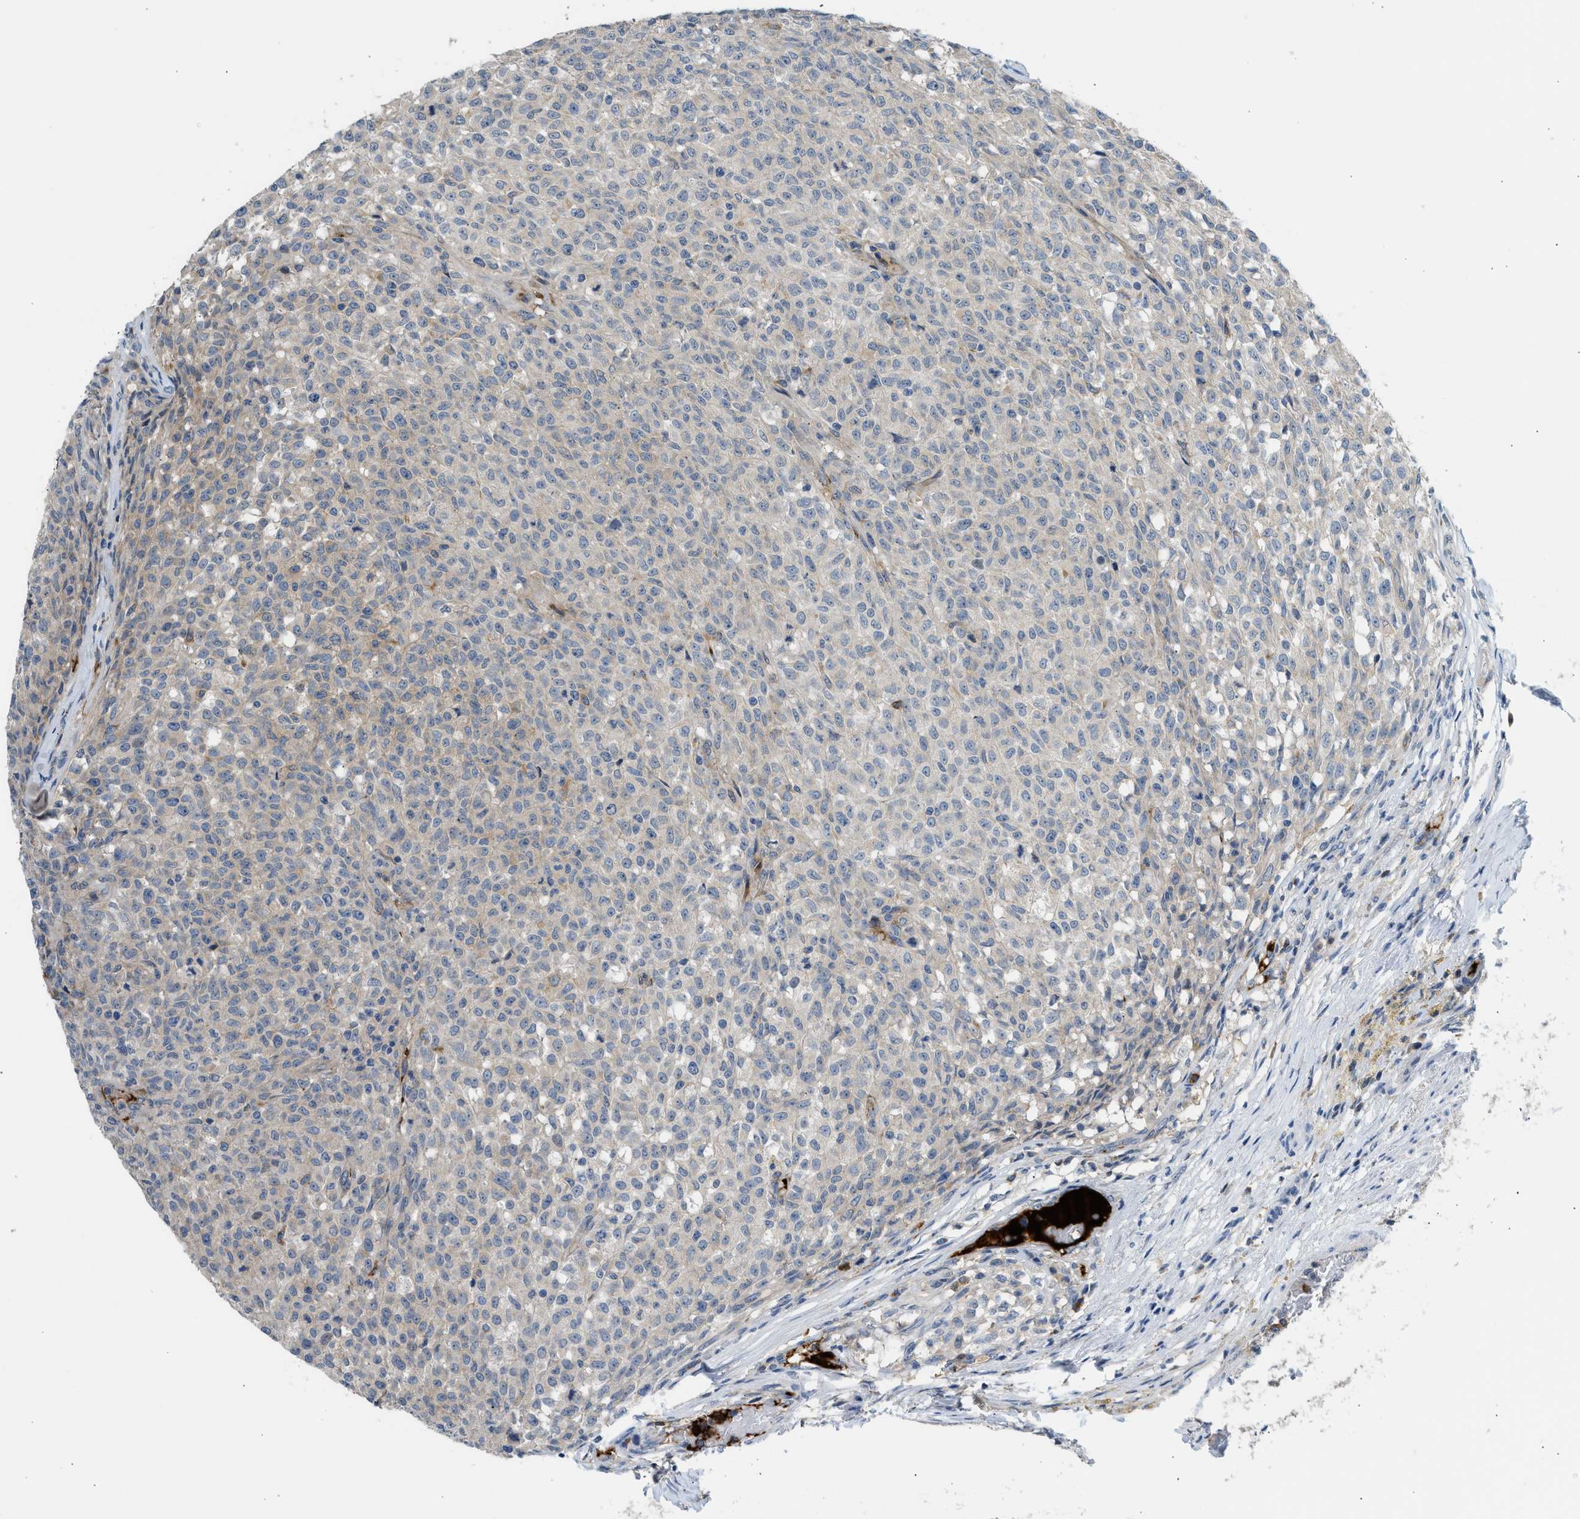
{"staining": {"intensity": "weak", "quantity": "<25%", "location": "cytoplasmic/membranous"}, "tissue": "testis cancer", "cell_type": "Tumor cells", "image_type": "cancer", "snomed": [{"axis": "morphology", "description": "Seminoma, NOS"}, {"axis": "topography", "description": "Testis"}], "caption": "Protein analysis of testis cancer (seminoma) demonstrates no significant expression in tumor cells.", "gene": "RHBDF2", "patient": {"sex": "male", "age": 59}}